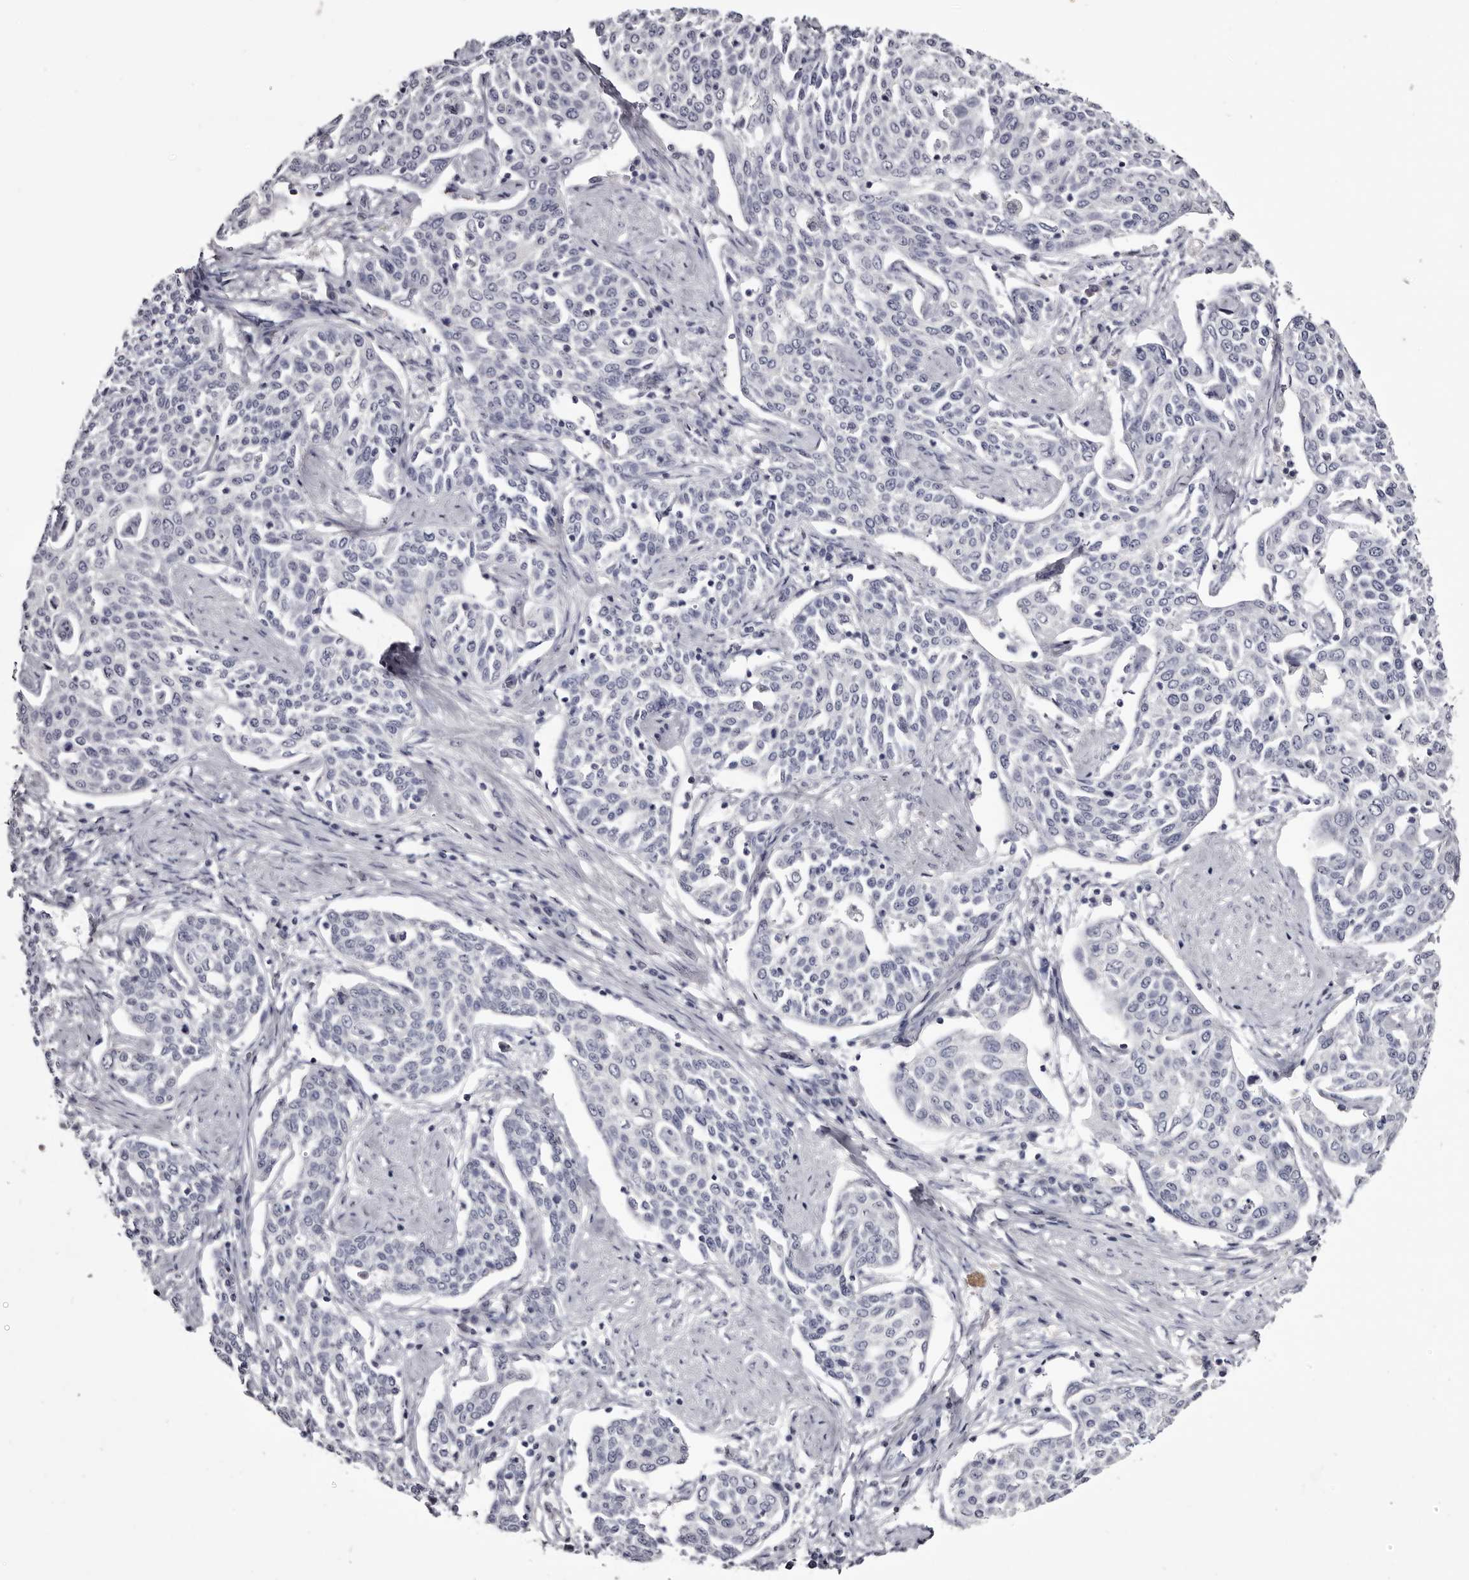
{"staining": {"intensity": "negative", "quantity": "none", "location": "none"}, "tissue": "cervical cancer", "cell_type": "Tumor cells", "image_type": "cancer", "snomed": [{"axis": "morphology", "description": "Squamous cell carcinoma, NOS"}, {"axis": "topography", "description": "Cervix"}], "caption": "A high-resolution image shows immunohistochemistry staining of cervical cancer (squamous cell carcinoma), which reveals no significant positivity in tumor cells. The staining was performed using DAB to visualize the protein expression in brown, while the nuclei were stained in blue with hematoxylin (Magnification: 20x).", "gene": "CA6", "patient": {"sex": "female", "age": 34}}